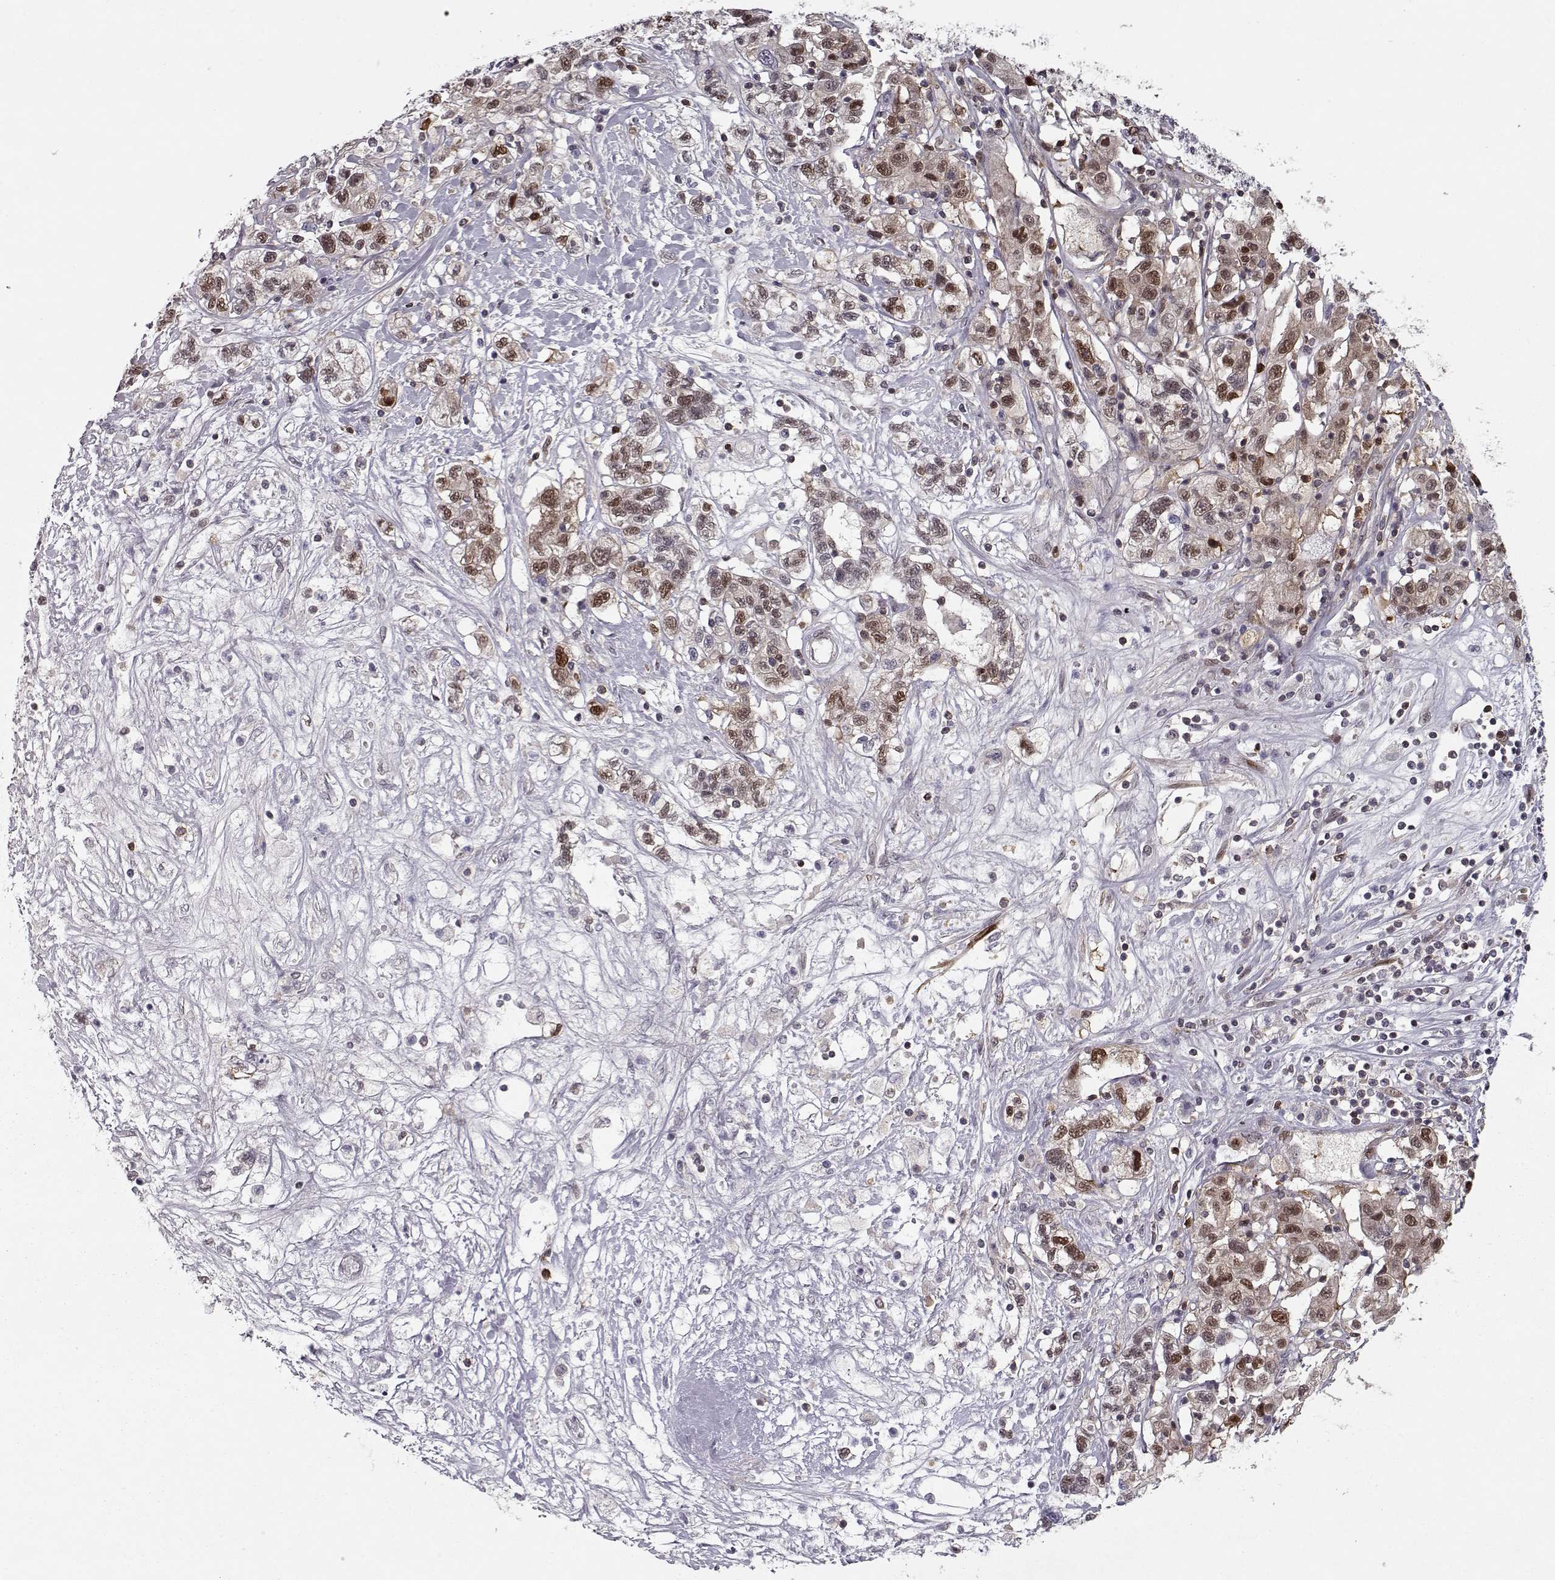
{"staining": {"intensity": "strong", "quantity": "<25%", "location": "nuclear"}, "tissue": "liver cancer", "cell_type": "Tumor cells", "image_type": "cancer", "snomed": [{"axis": "morphology", "description": "Adenocarcinoma, NOS"}, {"axis": "morphology", "description": "Cholangiocarcinoma"}, {"axis": "topography", "description": "Liver"}], "caption": "Adenocarcinoma (liver) stained with immunohistochemistry demonstrates strong nuclear positivity in about <25% of tumor cells.", "gene": "RANBP1", "patient": {"sex": "male", "age": 64}}